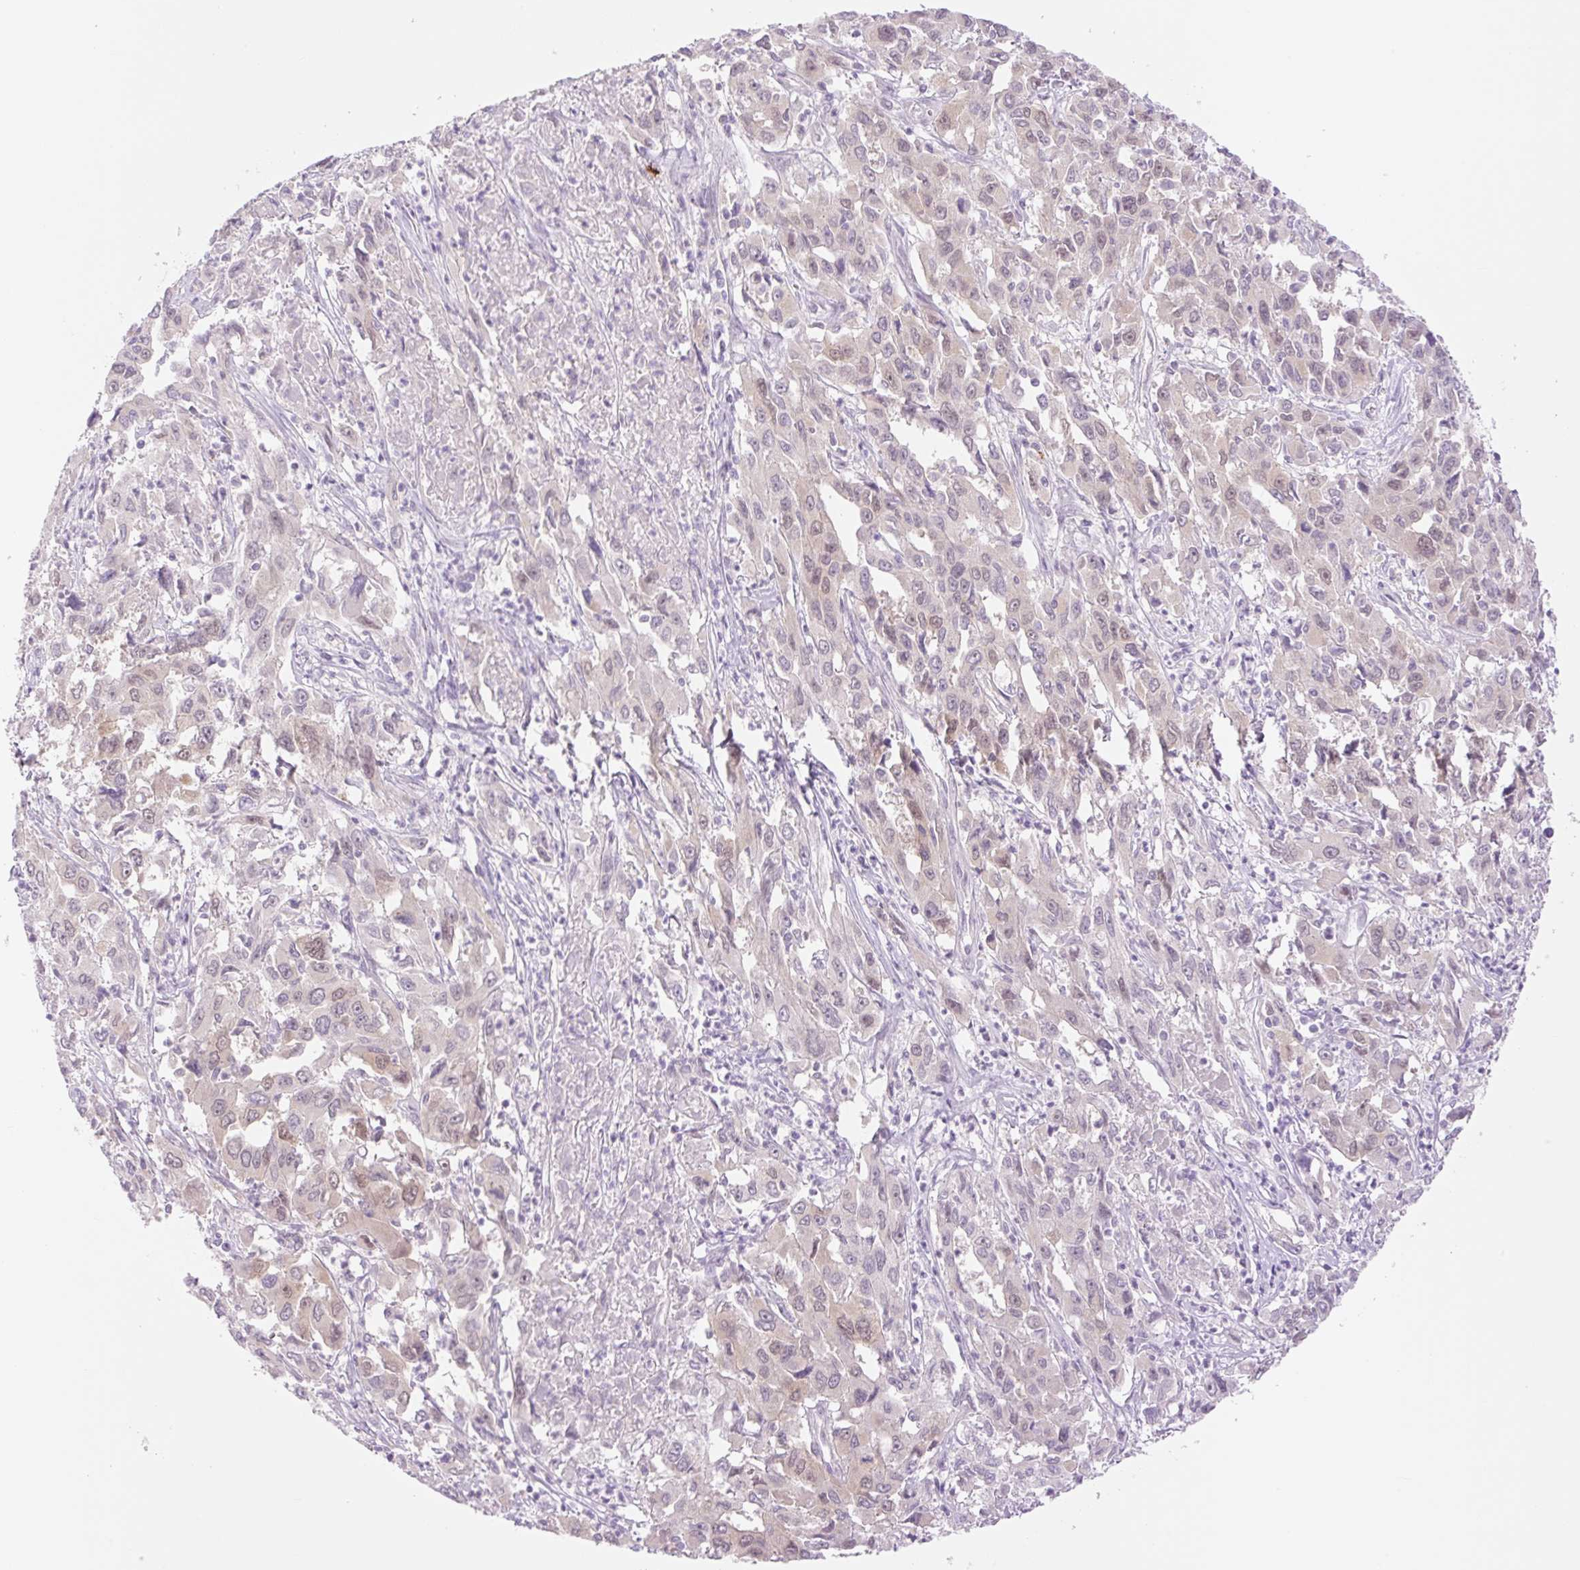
{"staining": {"intensity": "weak", "quantity": "<25%", "location": "nuclear"}, "tissue": "liver cancer", "cell_type": "Tumor cells", "image_type": "cancer", "snomed": [{"axis": "morphology", "description": "Carcinoma, Hepatocellular, NOS"}, {"axis": "topography", "description": "Liver"}], "caption": "Immunohistochemistry (IHC) histopathology image of neoplastic tissue: liver cancer (hepatocellular carcinoma) stained with DAB reveals no significant protein positivity in tumor cells.", "gene": "SPRYD4", "patient": {"sex": "male", "age": 63}}